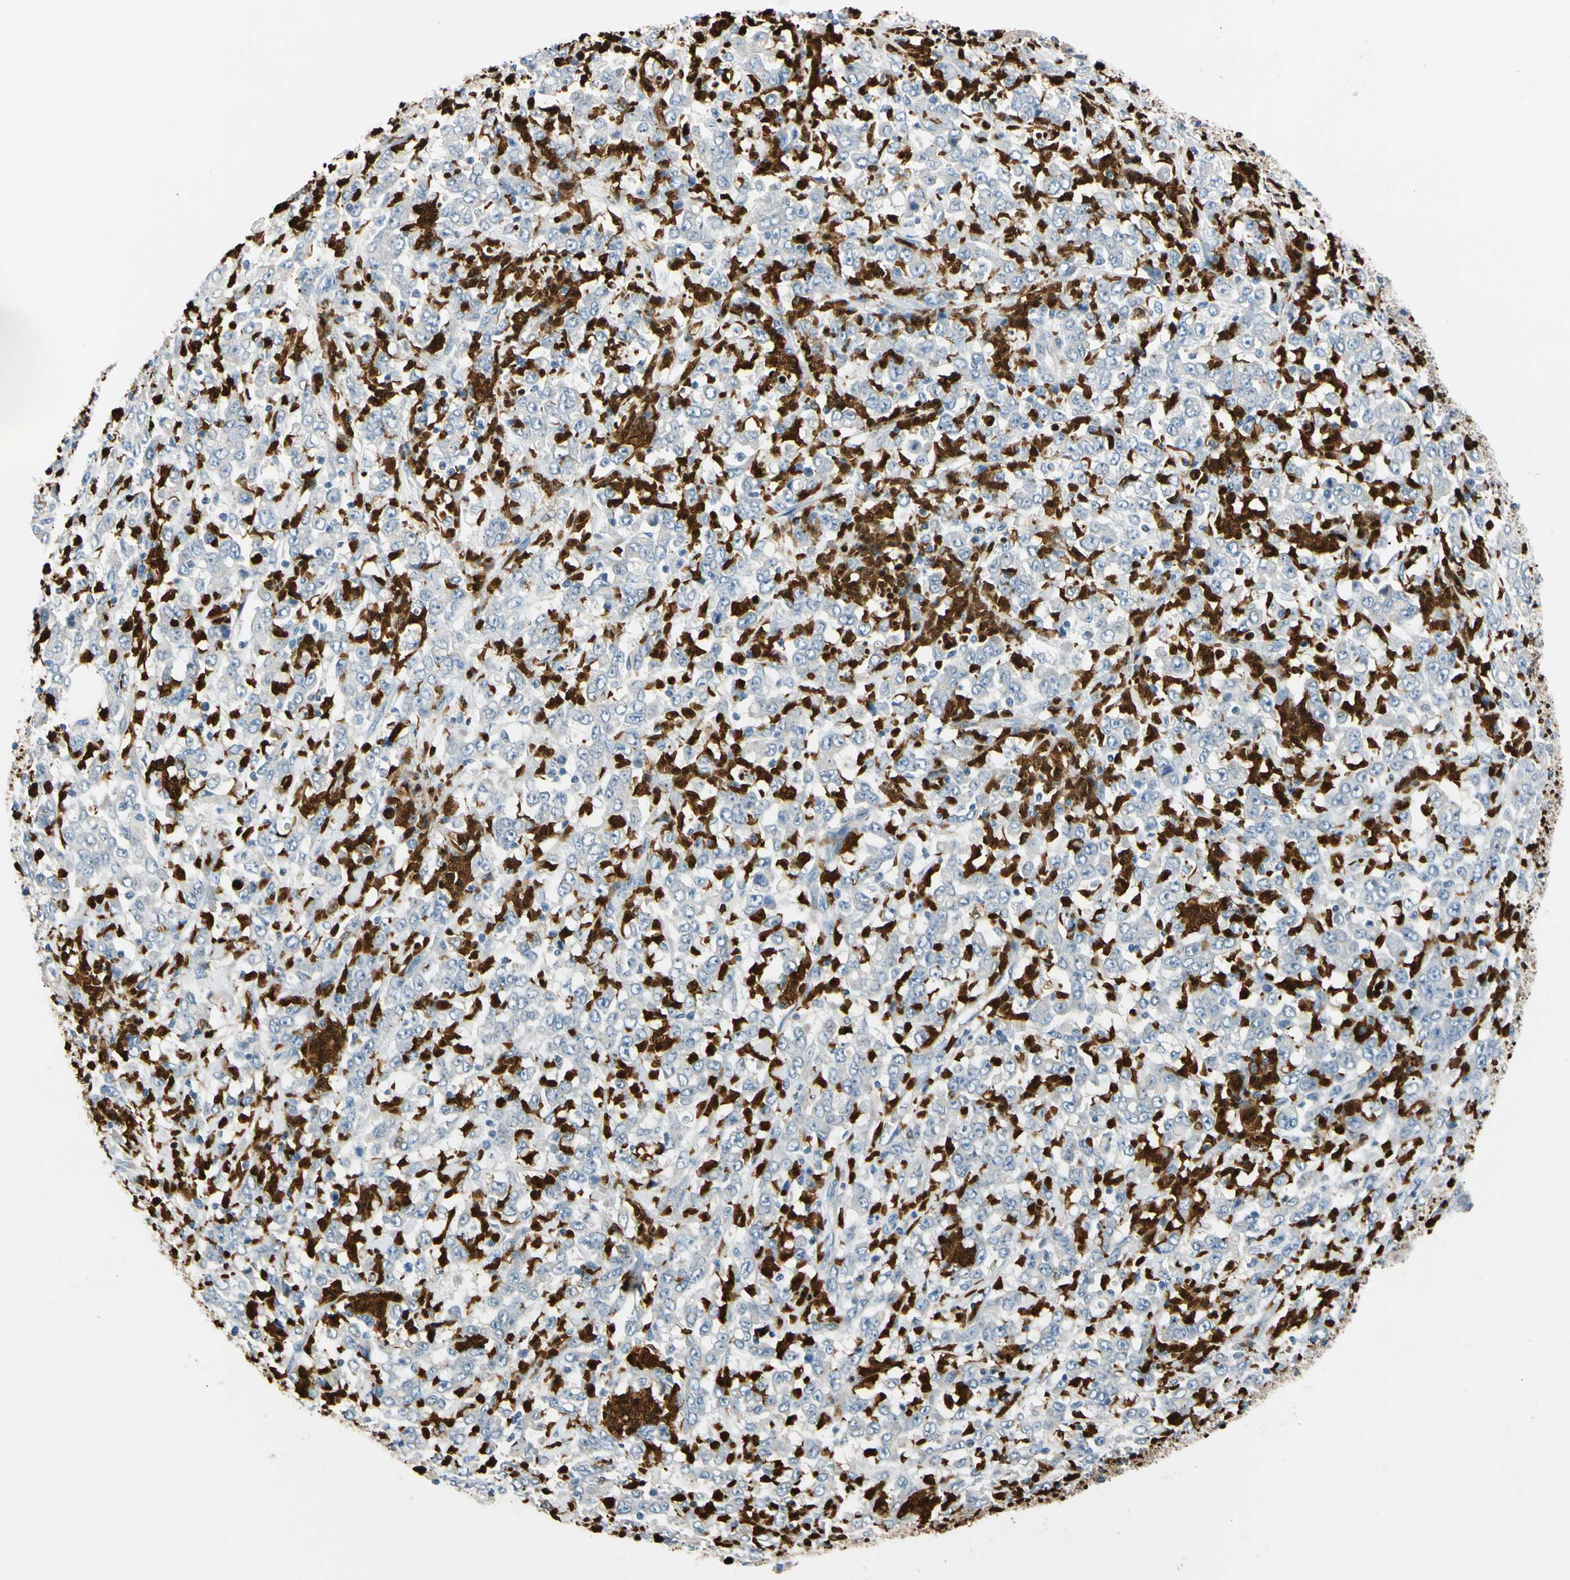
{"staining": {"intensity": "negative", "quantity": "none", "location": "none"}, "tissue": "stomach cancer", "cell_type": "Tumor cells", "image_type": "cancer", "snomed": [{"axis": "morphology", "description": "Adenocarcinoma, NOS"}, {"axis": "topography", "description": "Stomach, lower"}], "caption": "The micrograph displays no significant positivity in tumor cells of stomach cancer (adenocarcinoma).", "gene": "TRAF5", "patient": {"sex": "female", "age": 71}}